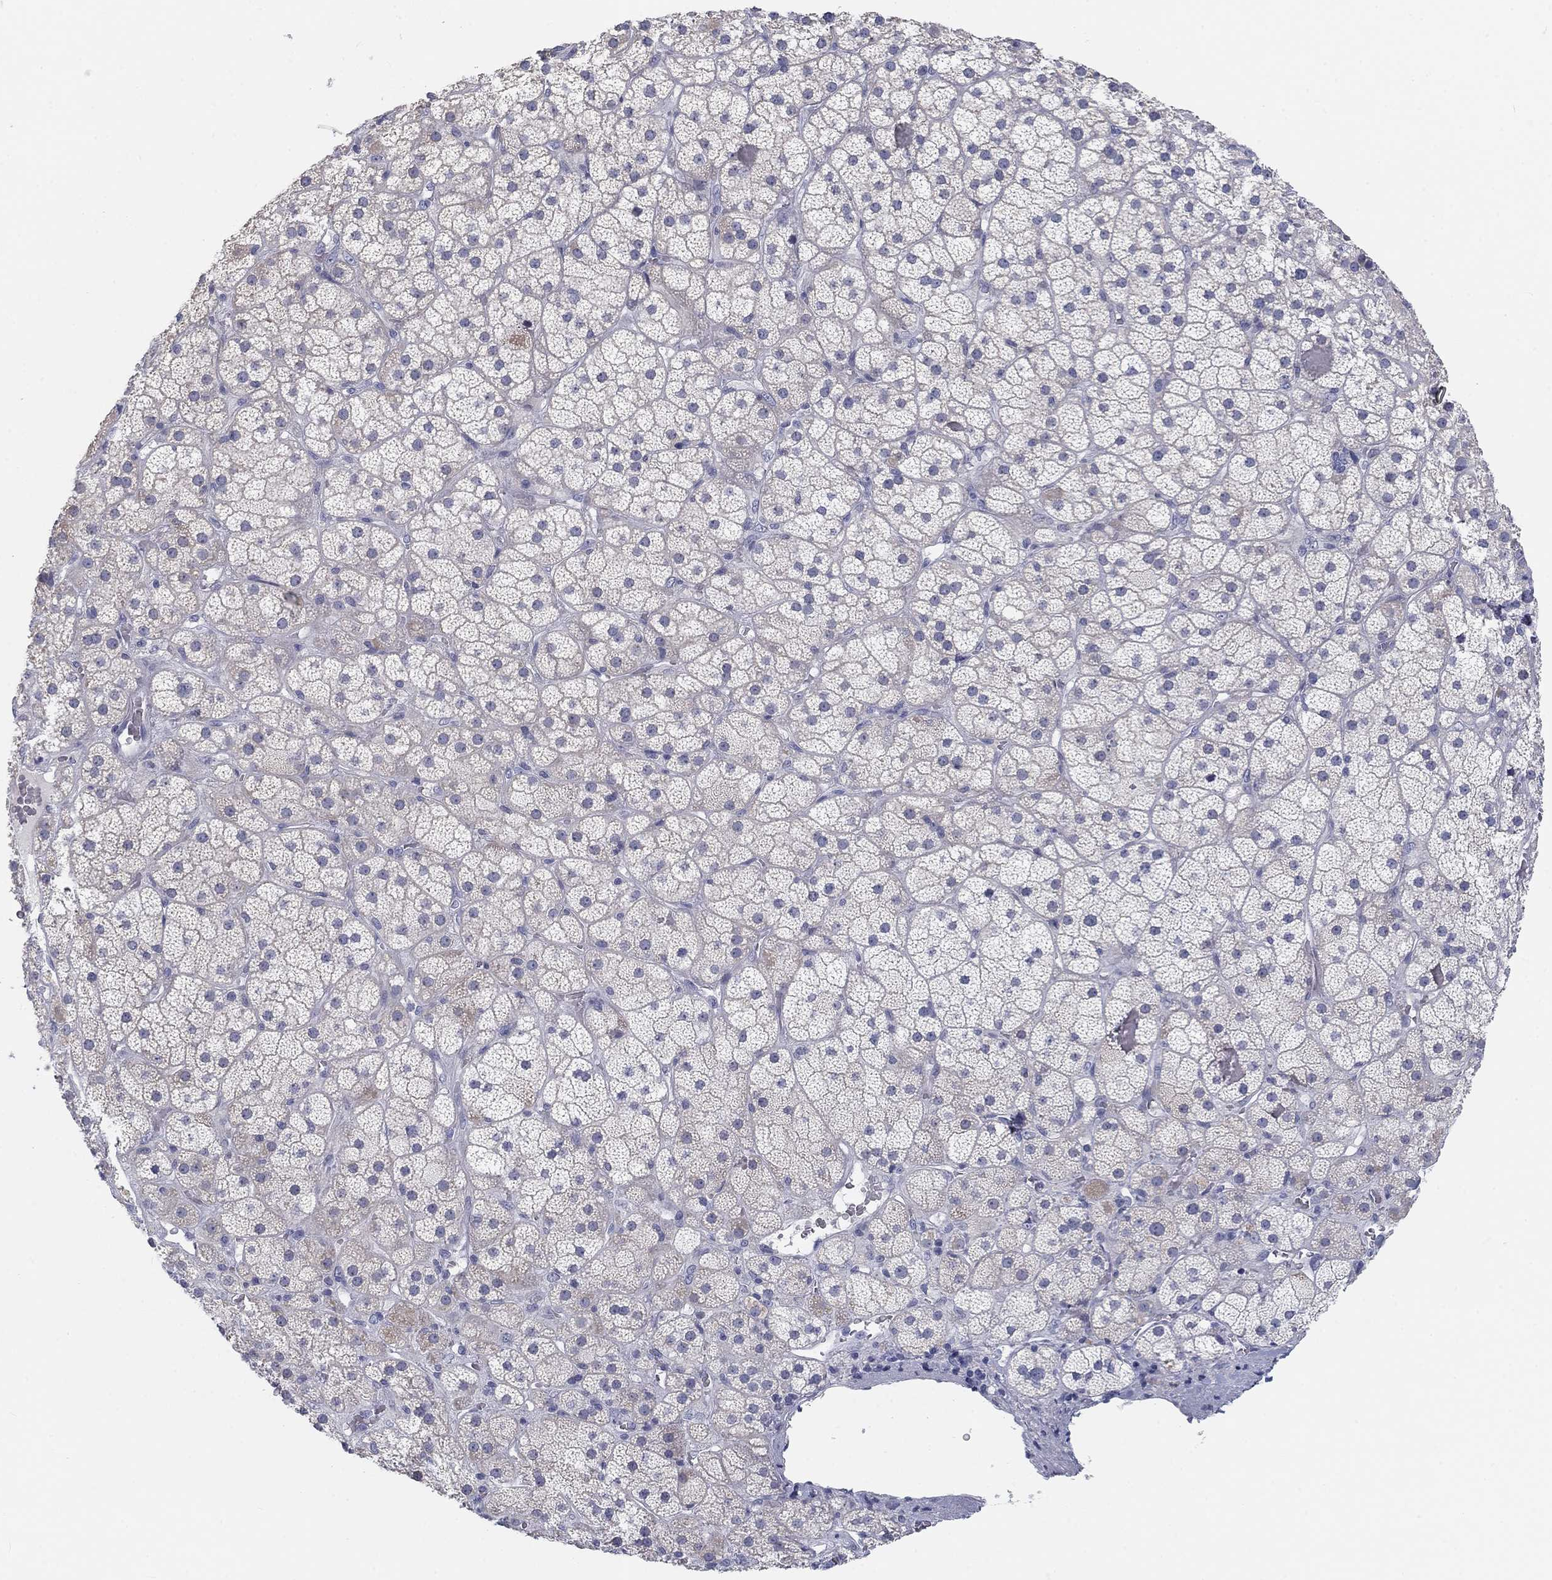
{"staining": {"intensity": "weak", "quantity": "<25%", "location": "cytoplasmic/membranous"}, "tissue": "adrenal gland", "cell_type": "Glandular cells", "image_type": "normal", "snomed": [{"axis": "morphology", "description": "Normal tissue, NOS"}, {"axis": "topography", "description": "Adrenal gland"}], "caption": "IHC image of benign adrenal gland: adrenal gland stained with DAB reveals no significant protein expression in glandular cells.", "gene": "CALB1", "patient": {"sex": "male", "age": 57}}